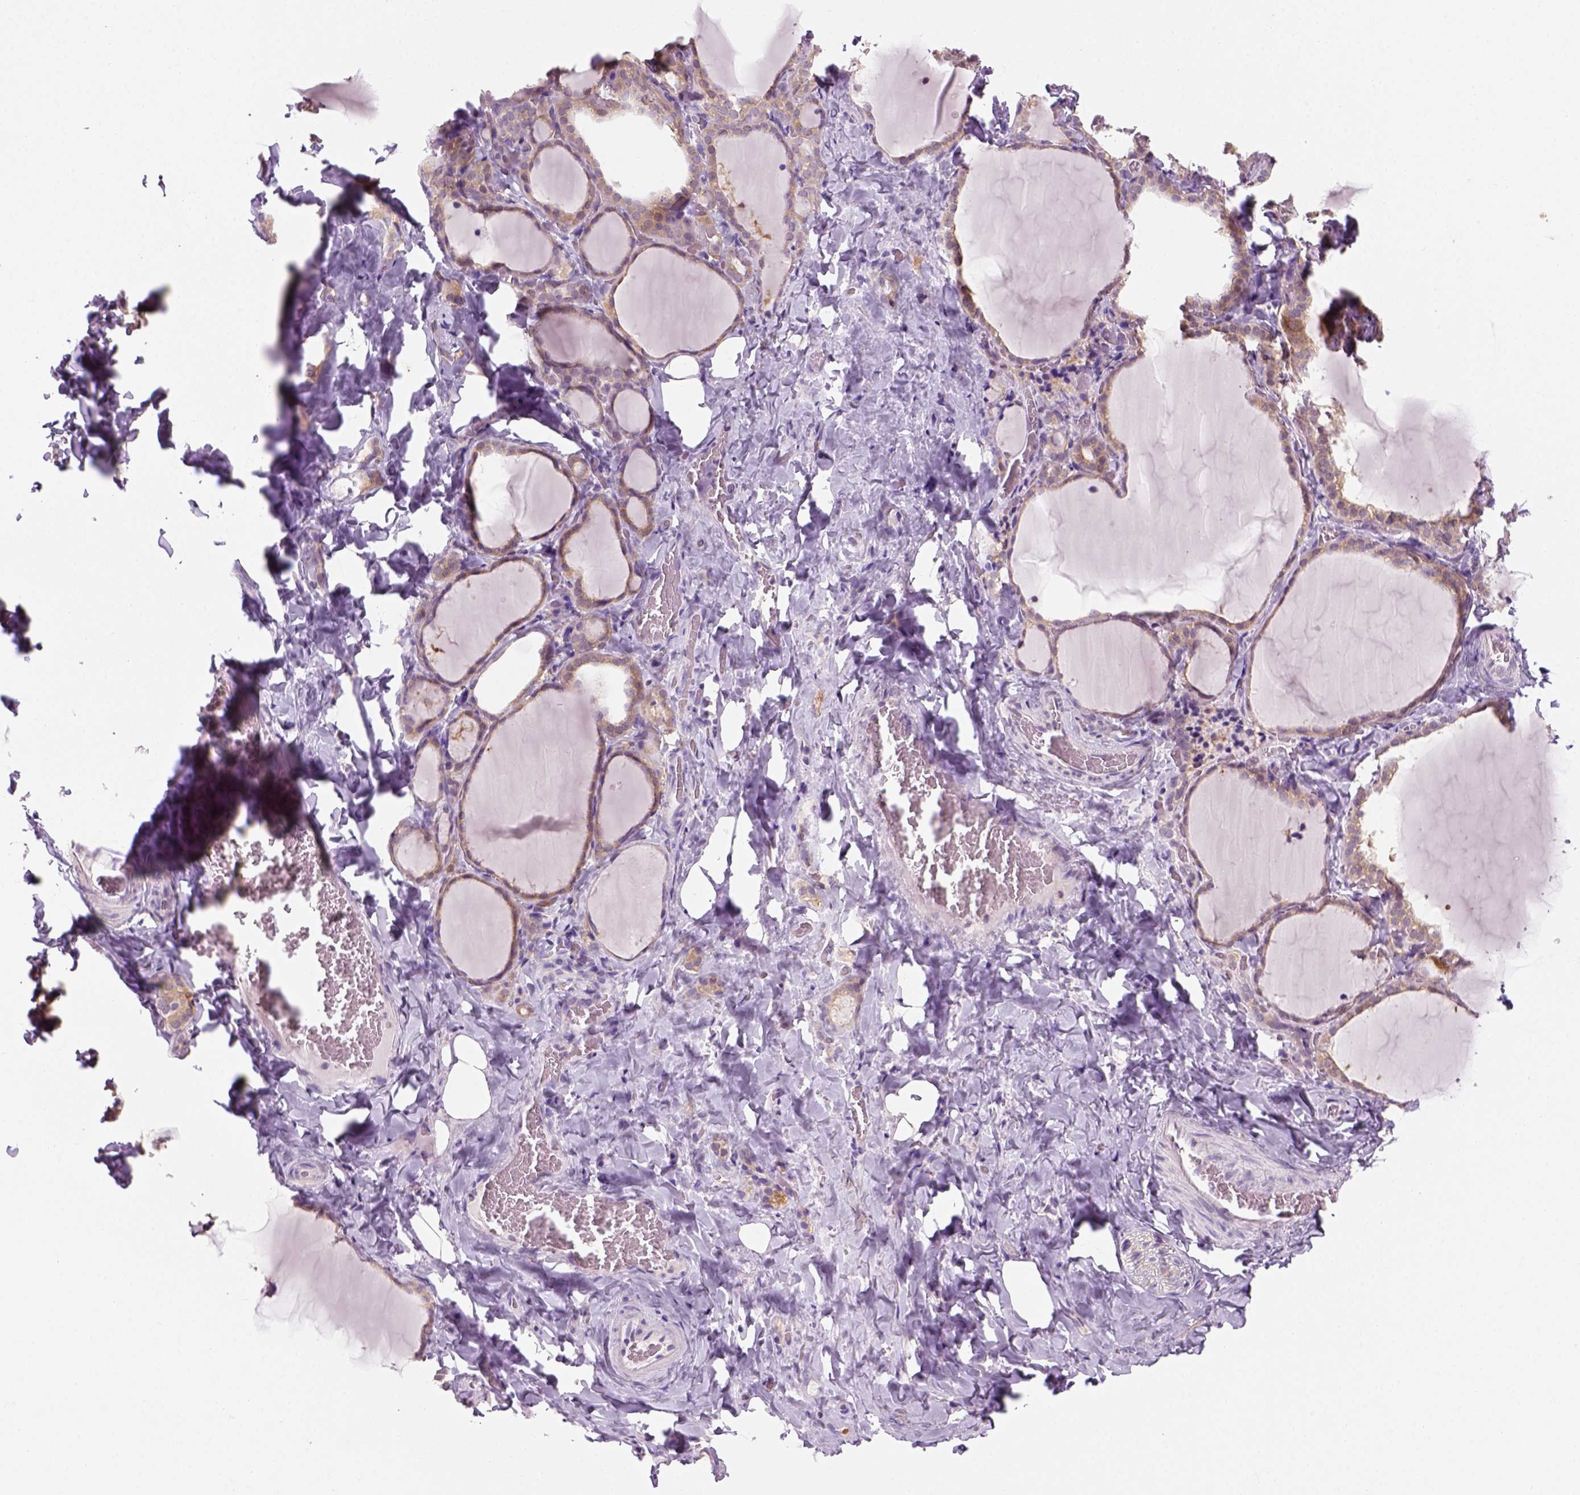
{"staining": {"intensity": "moderate", "quantity": ">75%", "location": "cytoplasmic/membranous"}, "tissue": "thyroid gland", "cell_type": "Glandular cells", "image_type": "normal", "snomed": [{"axis": "morphology", "description": "Normal tissue, NOS"}, {"axis": "topography", "description": "Thyroid gland"}], "caption": "Glandular cells reveal medium levels of moderate cytoplasmic/membranous positivity in about >75% of cells in benign human thyroid gland. The staining was performed using DAB, with brown indicating positive protein expression. Nuclei are stained blue with hematoxylin.", "gene": "GOT1", "patient": {"sex": "female", "age": 22}}